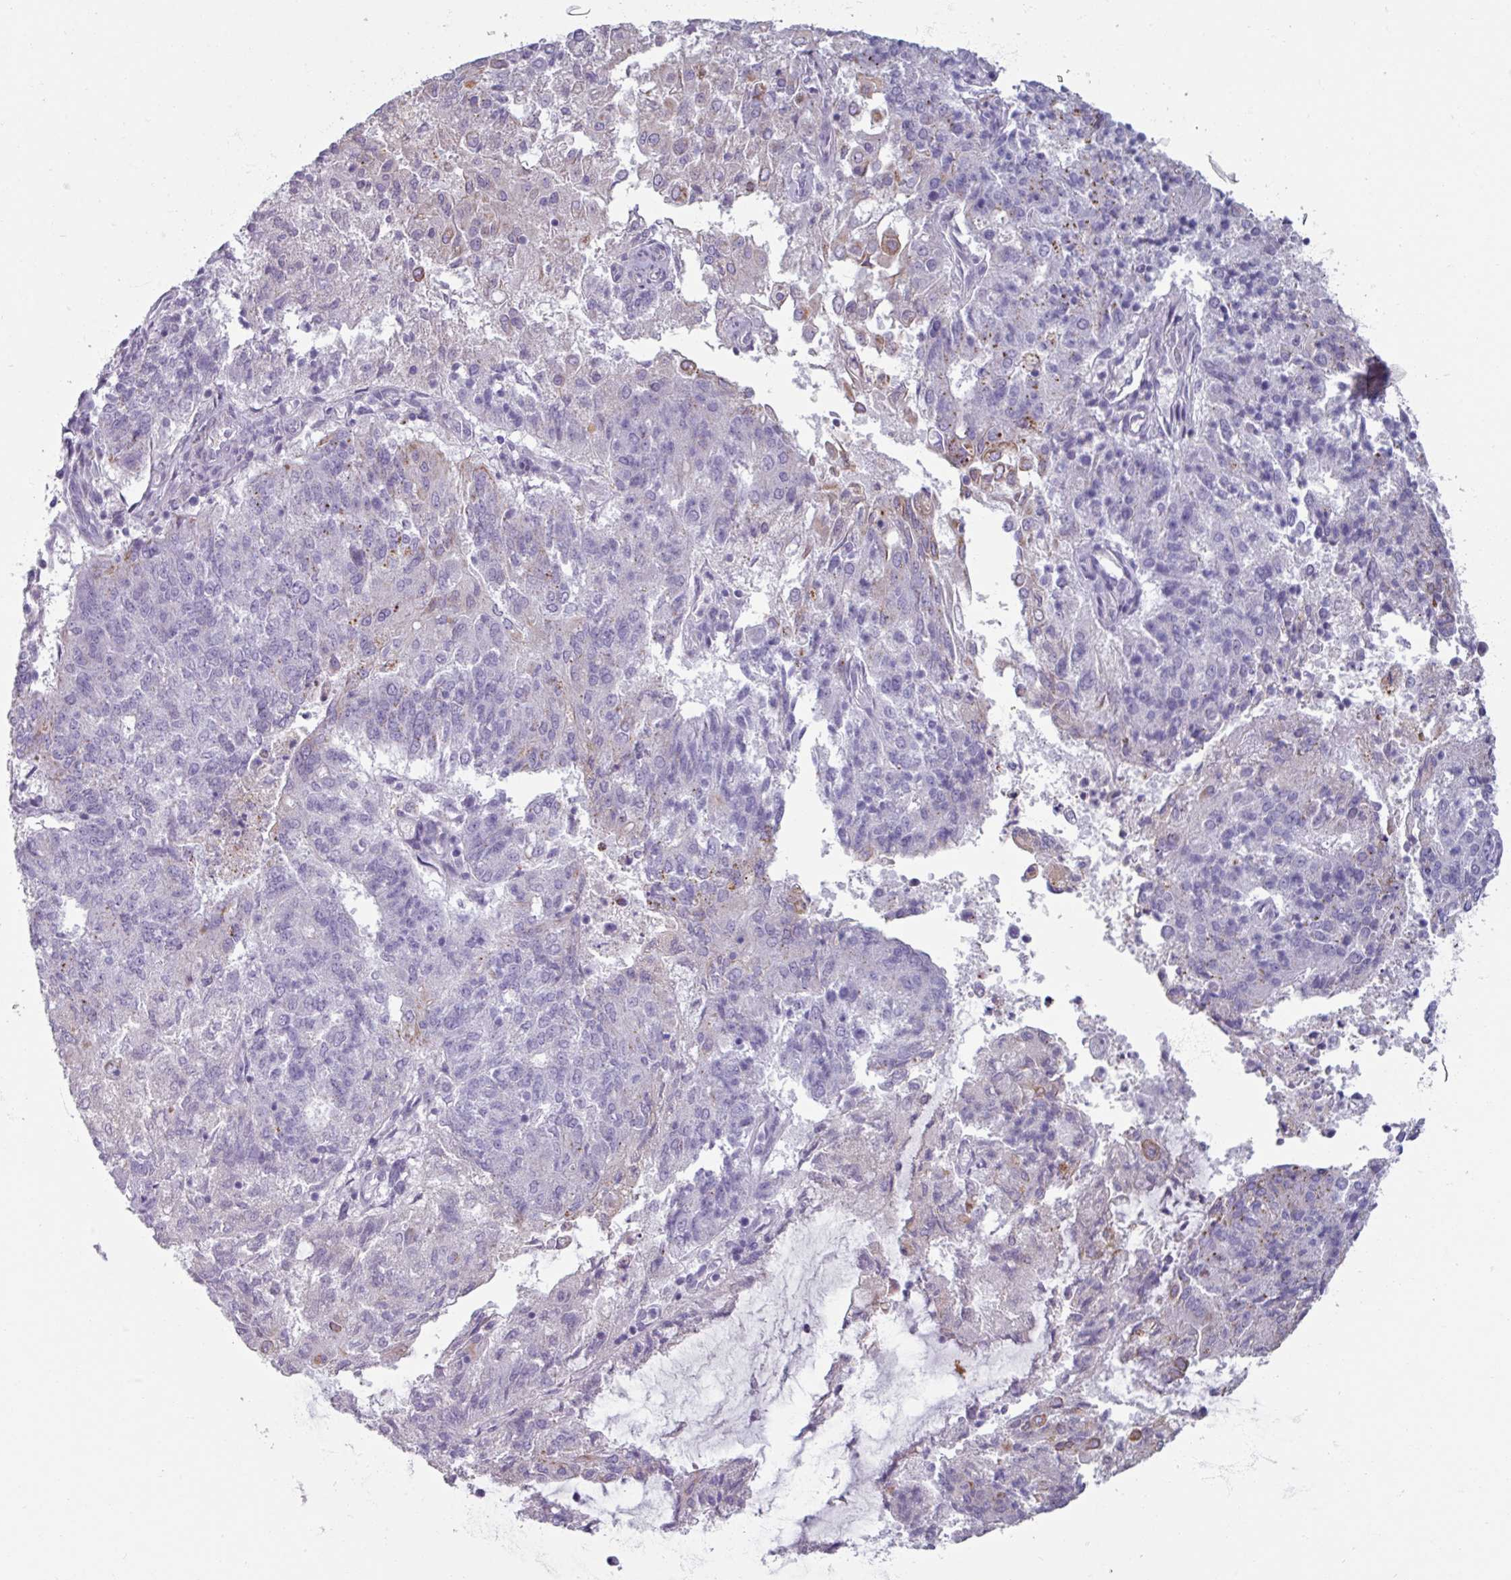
{"staining": {"intensity": "weak", "quantity": "<25%", "location": "cytoplasmic/membranous"}, "tissue": "endometrial cancer", "cell_type": "Tumor cells", "image_type": "cancer", "snomed": [{"axis": "morphology", "description": "Adenocarcinoma, NOS"}, {"axis": "topography", "description": "Endometrium"}], "caption": "Tumor cells show no significant protein expression in endometrial adenocarcinoma. (Immunohistochemistry, brightfield microscopy, high magnification).", "gene": "SPESP1", "patient": {"sex": "female", "age": 82}}